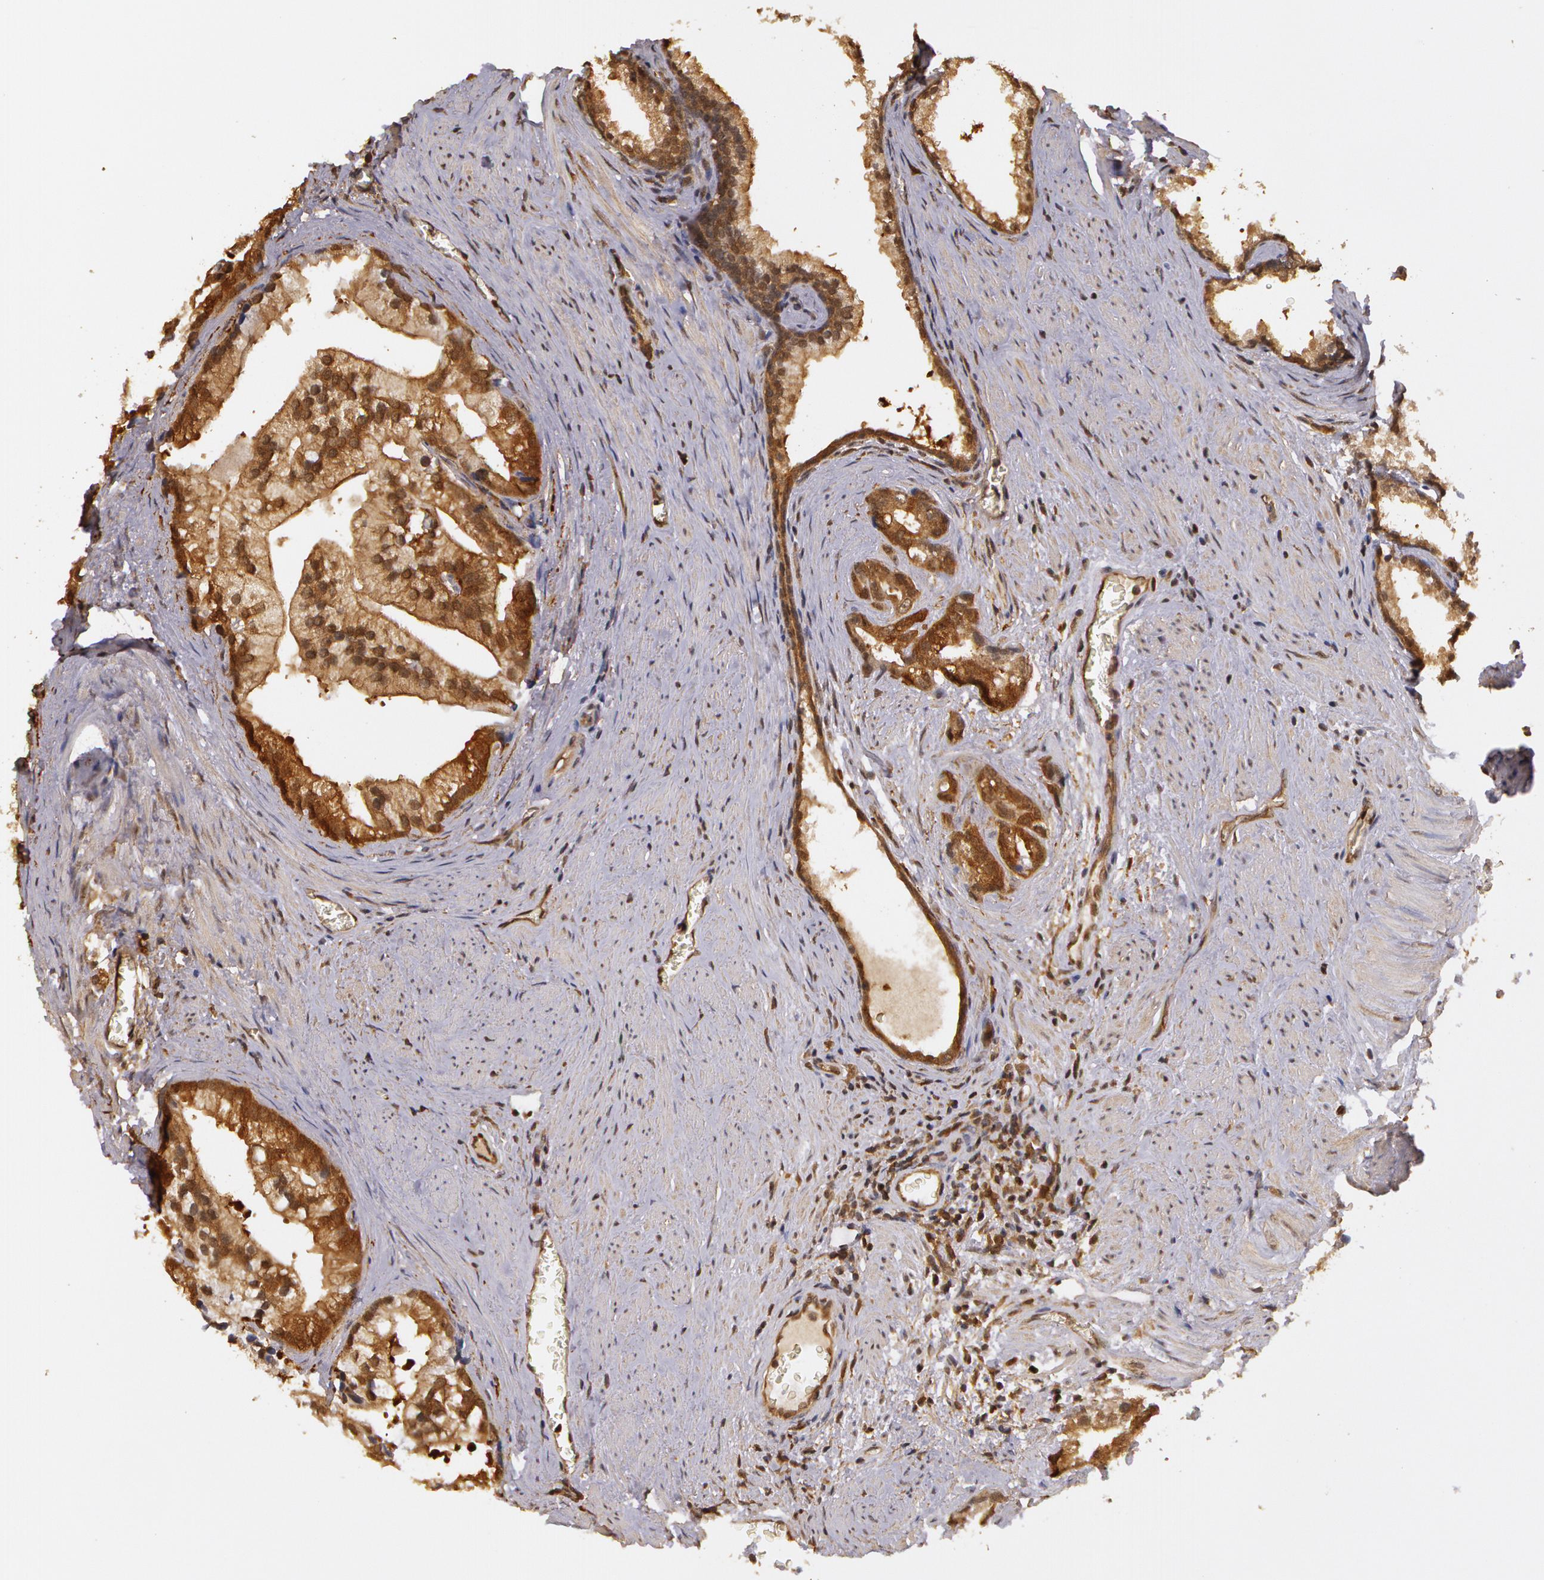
{"staining": {"intensity": "moderate", "quantity": ">75%", "location": "cytoplasmic/membranous"}, "tissue": "prostate cancer", "cell_type": "Tumor cells", "image_type": "cancer", "snomed": [{"axis": "morphology", "description": "Adenocarcinoma, Low grade"}, {"axis": "topography", "description": "Prostate"}], "caption": "An immunohistochemistry (IHC) histopathology image of tumor tissue is shown. Protein staining in brown shows moderate cytoplasmic/membranous positivity in low-grade adenocarcinoma (prostate) within tumor cells.", "gene": "AHSA1", "patient": {"sex": "male", "age": 71}}